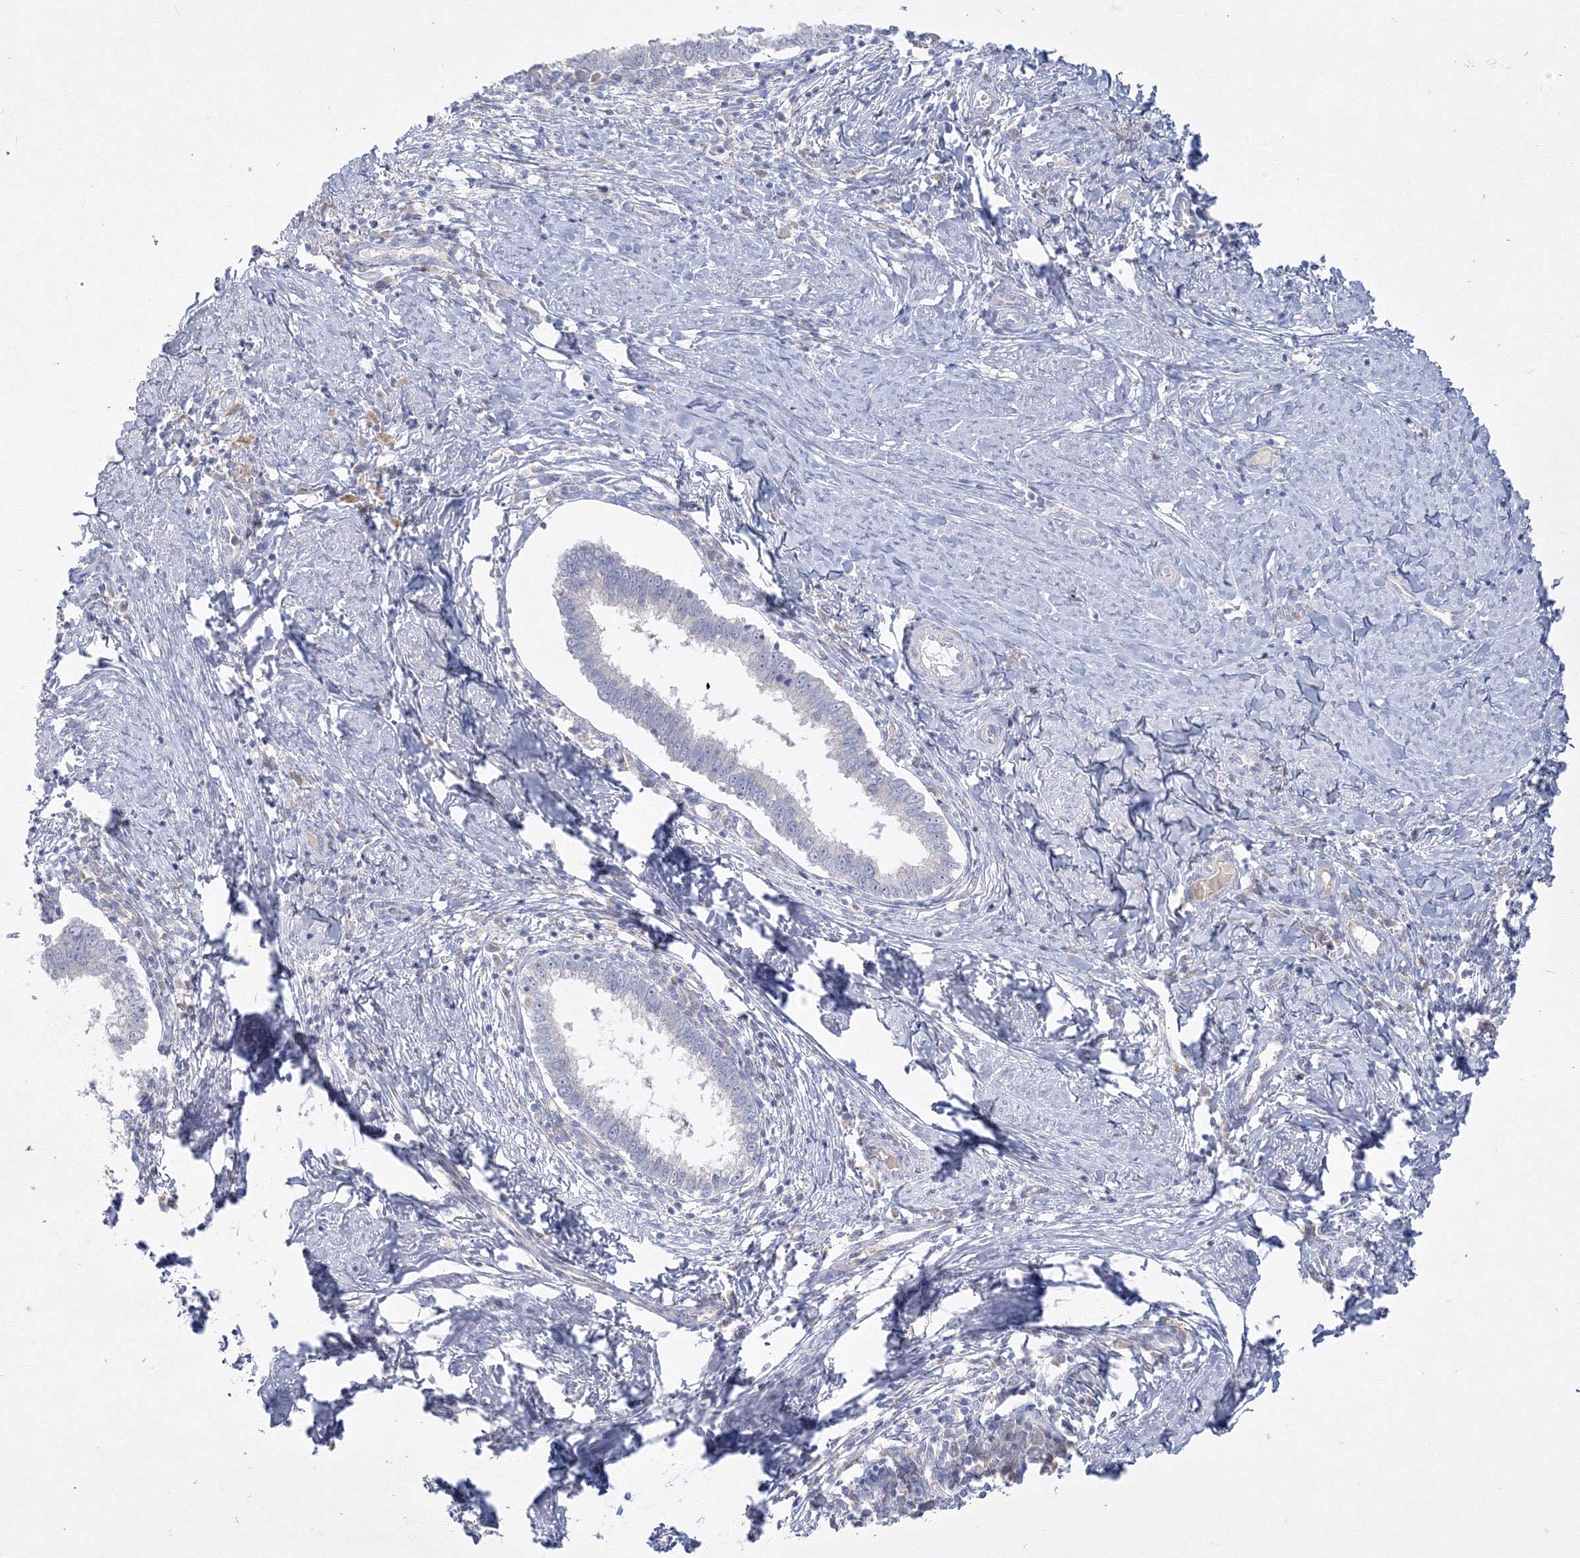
{"staining": {"intensity": "negative", "quantity": "none", "location": "none"}, "tissue": "cervical cancer", "cell_type": "Tumor cells", "image_type": "cancer", "snomed": [{"axis": "morphology", "description": "Adenocarcinoma, NOS"}, {"axis": "topography", "description": "Cervix"}], "caption": "Tumor cells show no significant protein staining in cervical cancer (adenocarcinoma).", "gene": "FBXL8", "patient": {"sex": "female", "age": 36}}